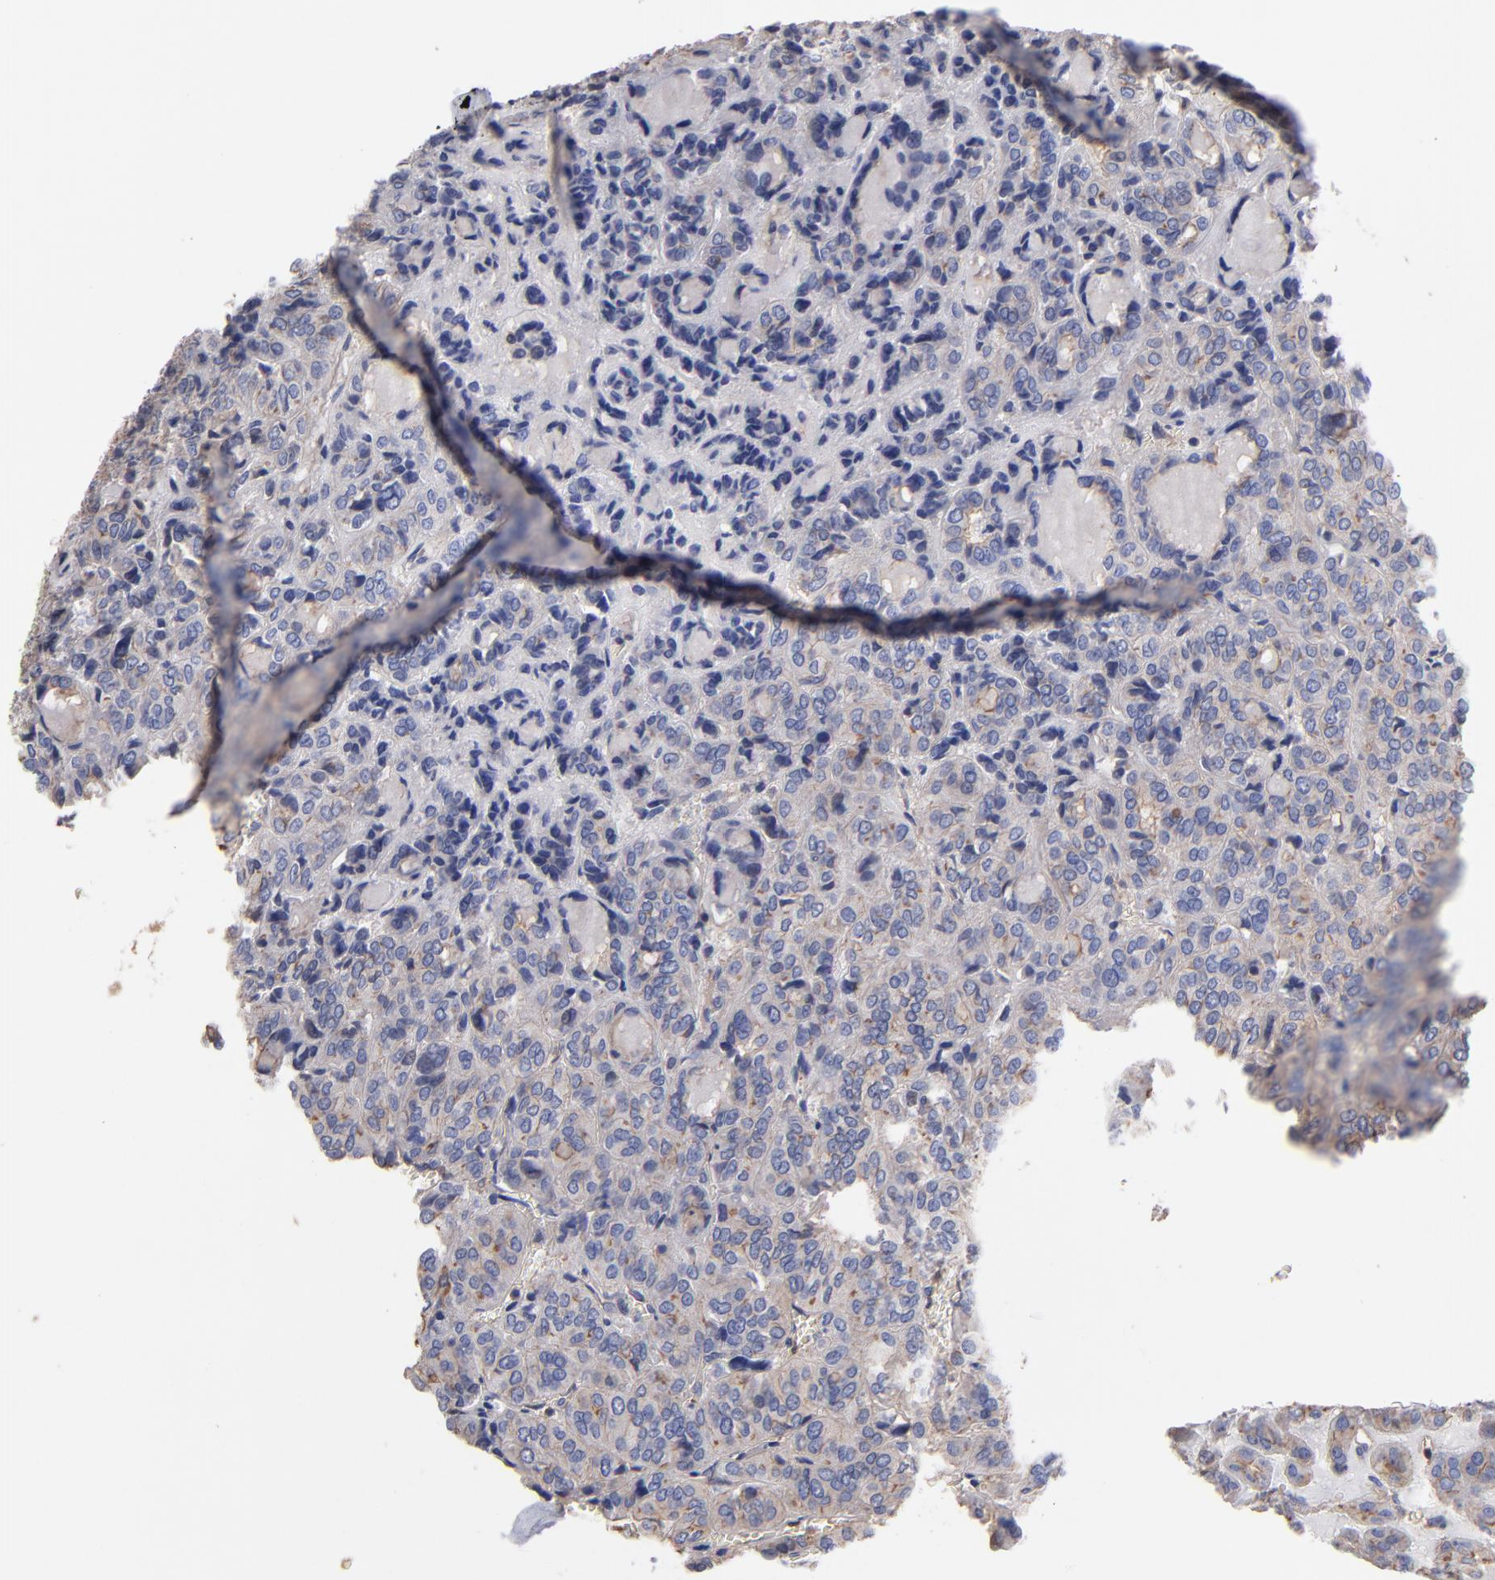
{"staining": {"intensity": "weak", "quantity": ">75%", "location": "cytoplasmic/membranous"}, "tissue": "thyroid cancer", "cell_type": "Tumor cells", "image_type": "cancer", "snomed": [{"axis": "morphology", "description": "Follicular adenoma carcinoma, NOS"}, {"axis": "topography", "description": "Thyroid gland"}], "caption": "IHC image of neoplastic tissue: human thyroid cancer (follicular adenoma carcinoma) stained using IHC displays low levels of weak protein expression localized specifically in the cytoplasmic/membranous of tumor cells, appearing as a cytoplasmic/membranous brown color.", "gene": "ESYT2", "patient": {"sex": "female", "age": 71}}